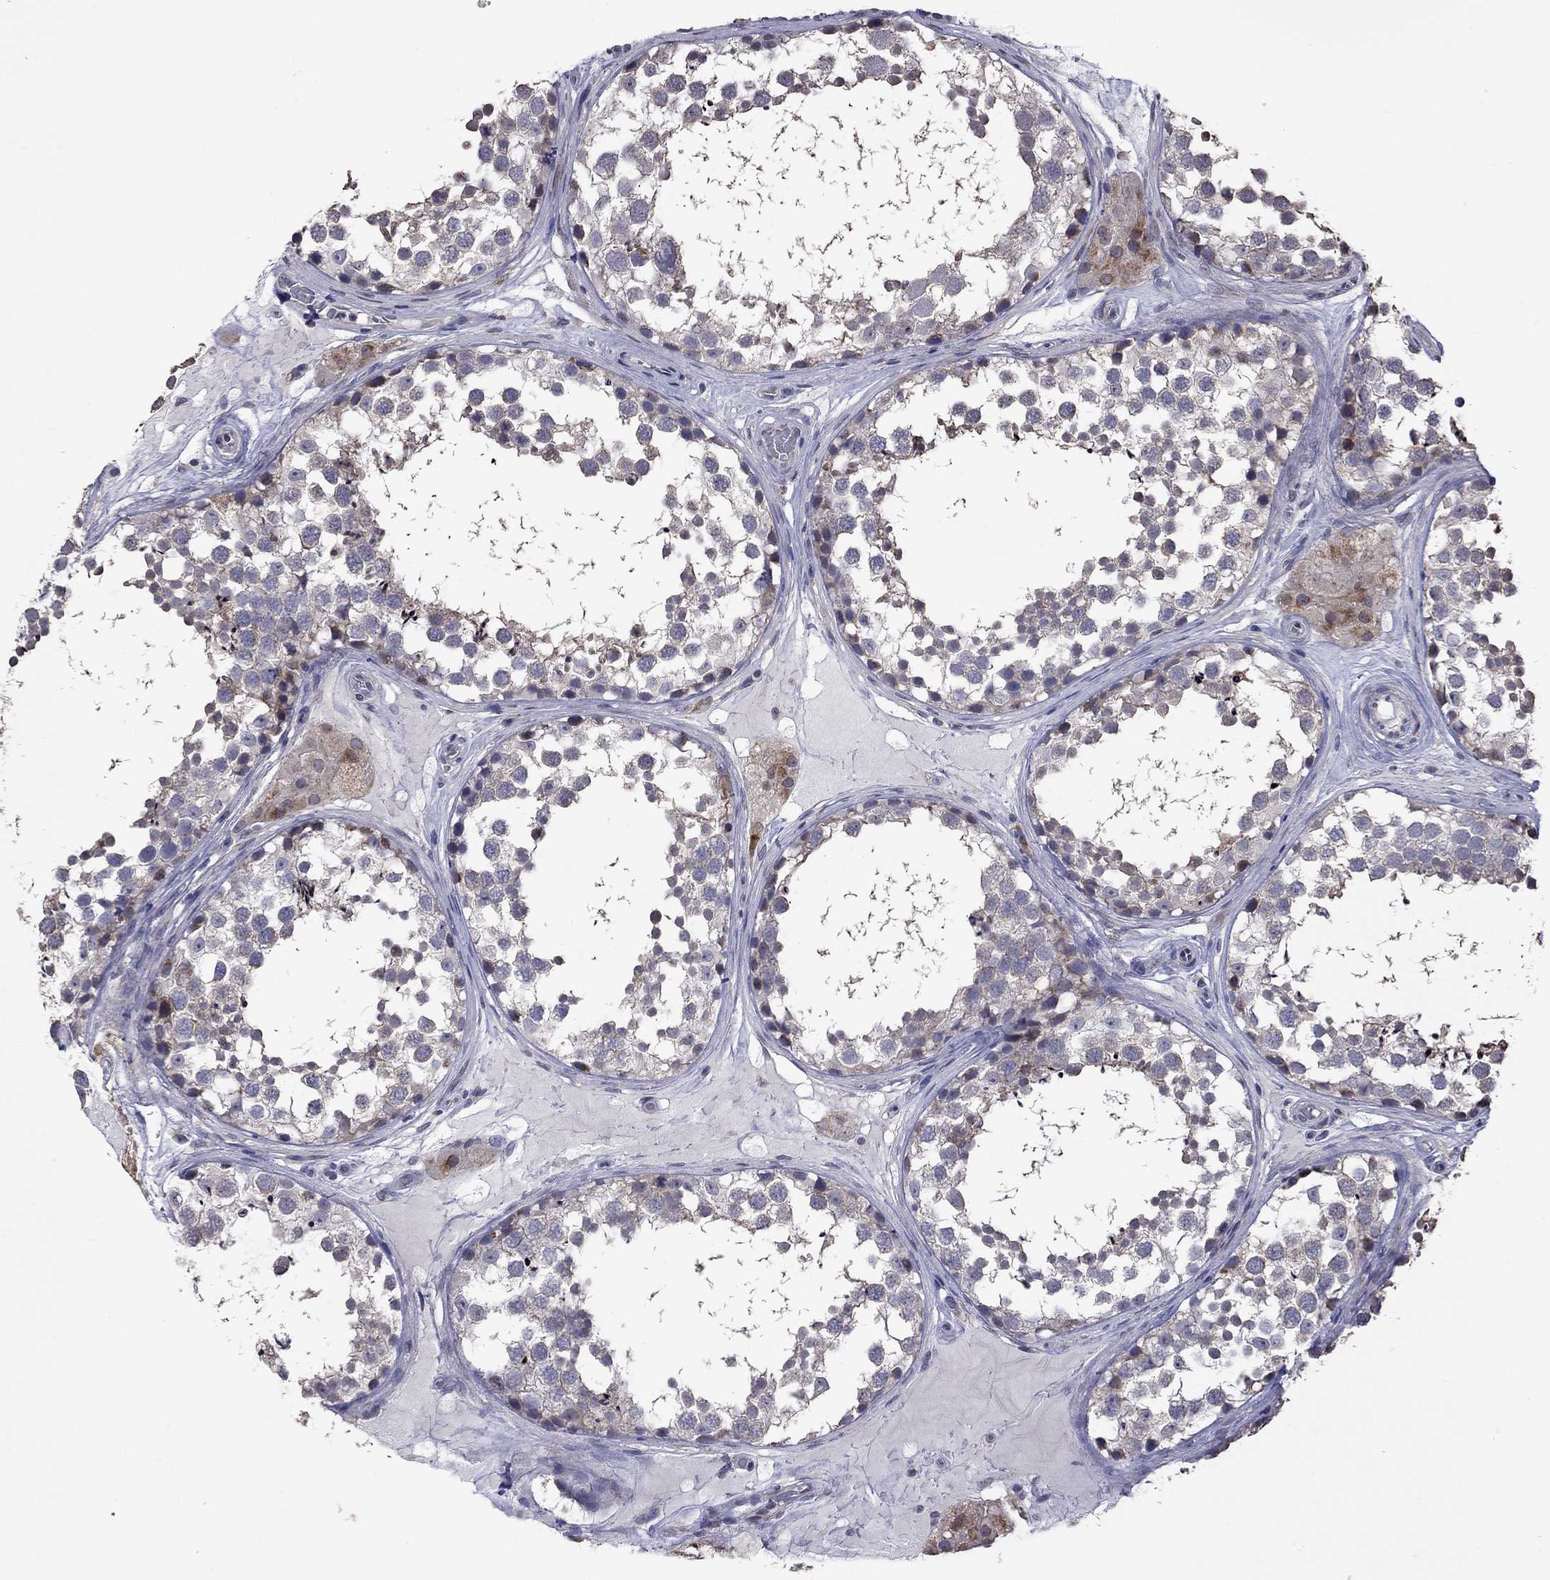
{"staining": {"intensity": "moderate", "quantity": "<25%", "location": "cytoplasmic/membranous"}, "tissue": "testis", "cell_type": "Cells in seminiferous ducts", "image_type": "normal", "snomed": [{"axis": "morphology", "description": "Normal tissue, NOS"}, {"axis": "morphology", "description": "Seminoma, NOS"}, {"axis": "topography", "description": "Testis"}], "caption": "Brown immunohistochemical staining in benign testis shows moderate cytoplasmic/membranous positivity in about <25% of cells in seminiferous ducts.", "gene": "NDUFB1", "patient": {"sex": "male", "age": 65}}